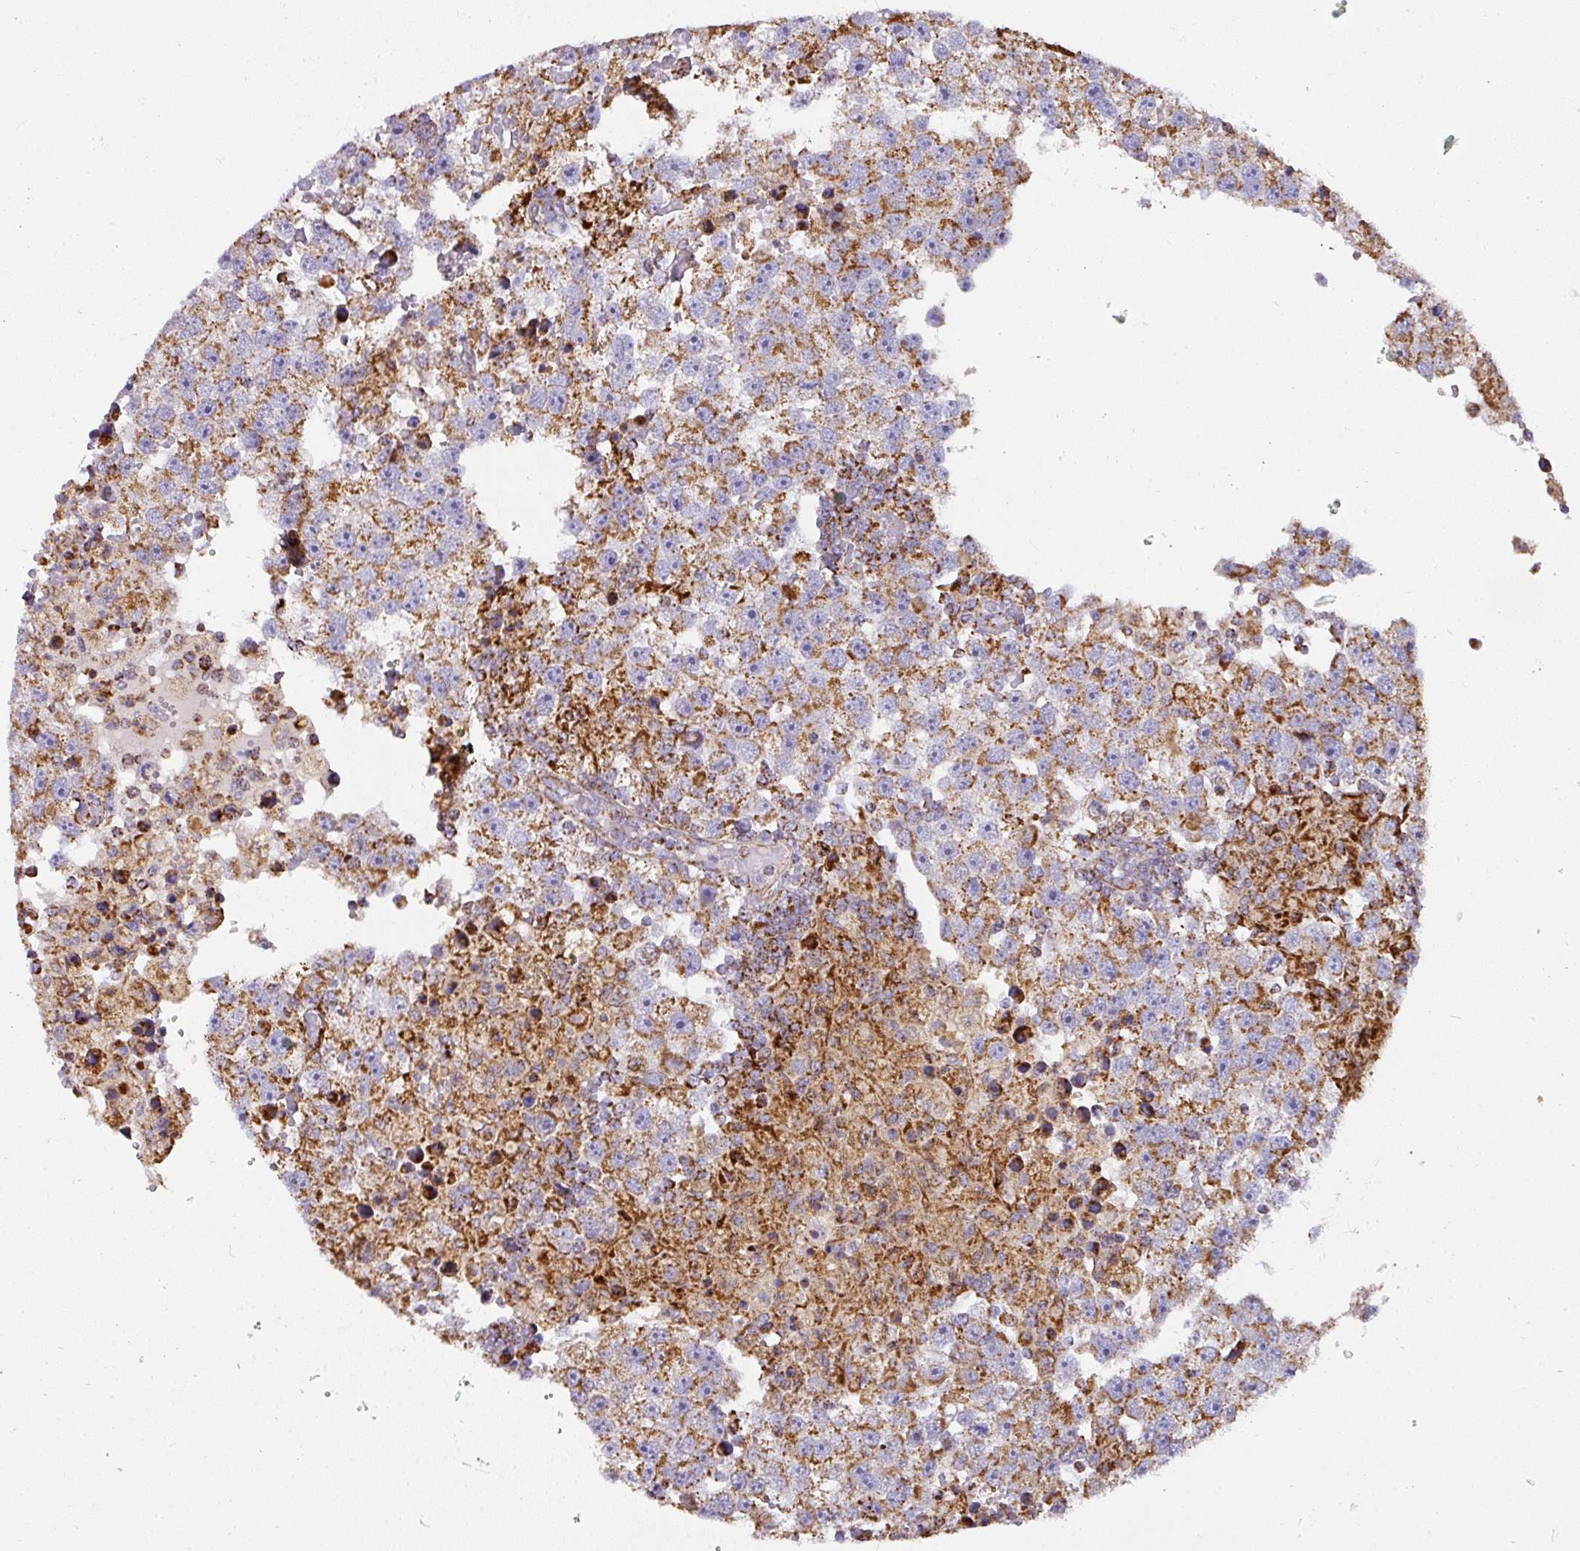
{"staining": {"intensity": "moderate", "quantity": ">75%", "location": "cytoplasmic/membranous"}, "tissue": "testis cancer", "cell_type": "Tumor cells", "image_type": "cancer", "snomed": [{"axis": "morphology", "description": "Carcinoma, Embryonal, NOS"}, {"axis": "topography", "description": "Testis"}], "caption": "Immunohistochemistry histopathology image of neoplastic tissue: embryonal carcinoma (testis) stained using immunohistochemistry reveals medium levels of moderate protein expression localized specifically in the cytoplasmic/membranous of tumor cells, appearing as a cytoplasmic/membranous brown color.", "gene": "UQCRFS1", "patient": {"sex": "male", "age": 83}}